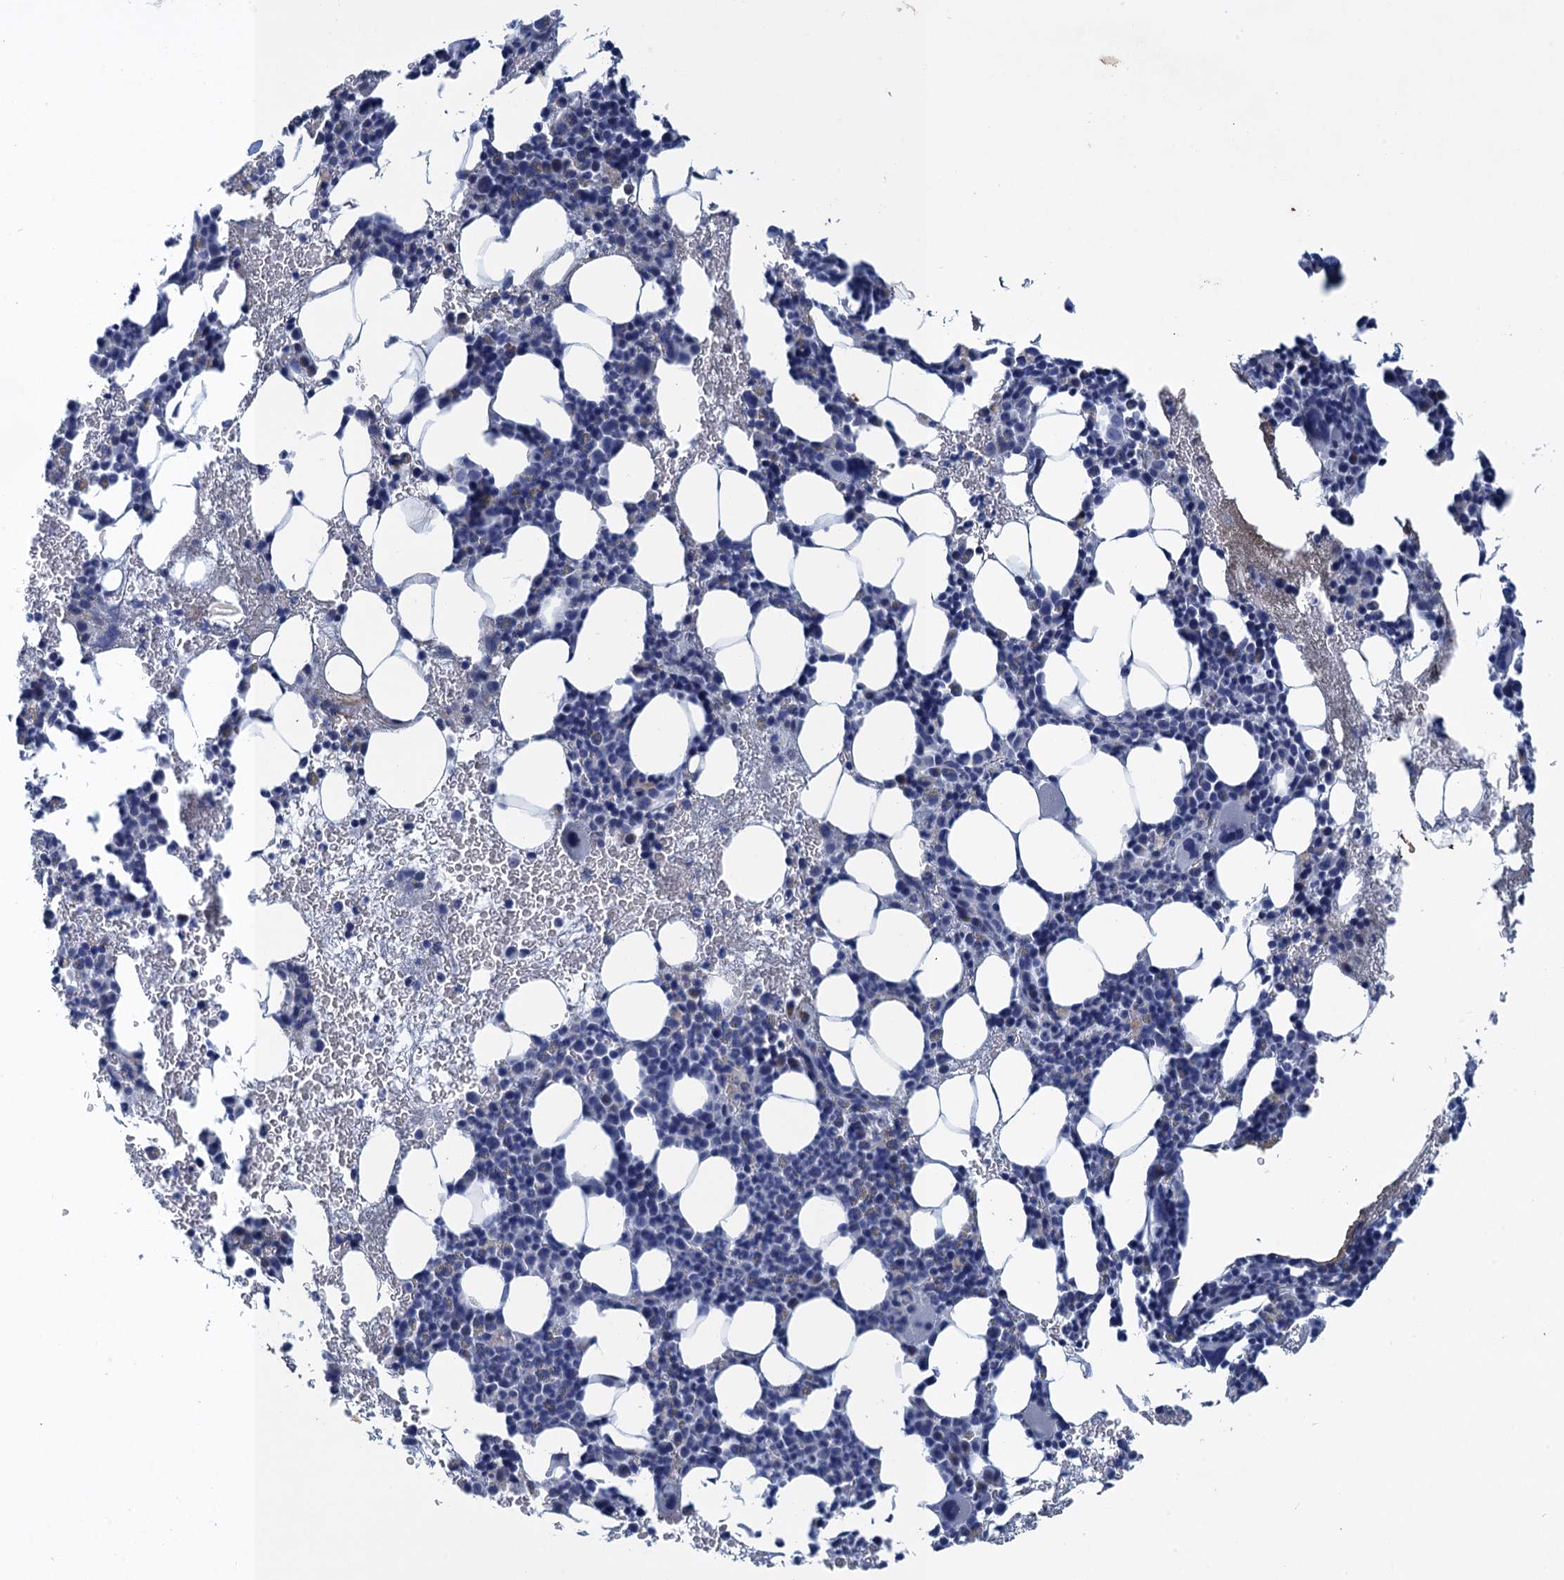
{"staining": {"intensity": "negative", "quantity": "none", "location": "none"}, "tissue": "bone marrow", "cell_type": "Hematopoietic cells", "image_type": "normal", "snomed": [{"axis": "morphology", "description": "Normal tissue, NOS"}, {"axis": "topography", "description": "Bone marrow"}], "caption": "Image shows no protein positivity in hematopoietic cells of normal bone marrow. Nuclei are stained in blue.", "gene": "SCEL", "patient": {"sex": "female", "age": 37}}